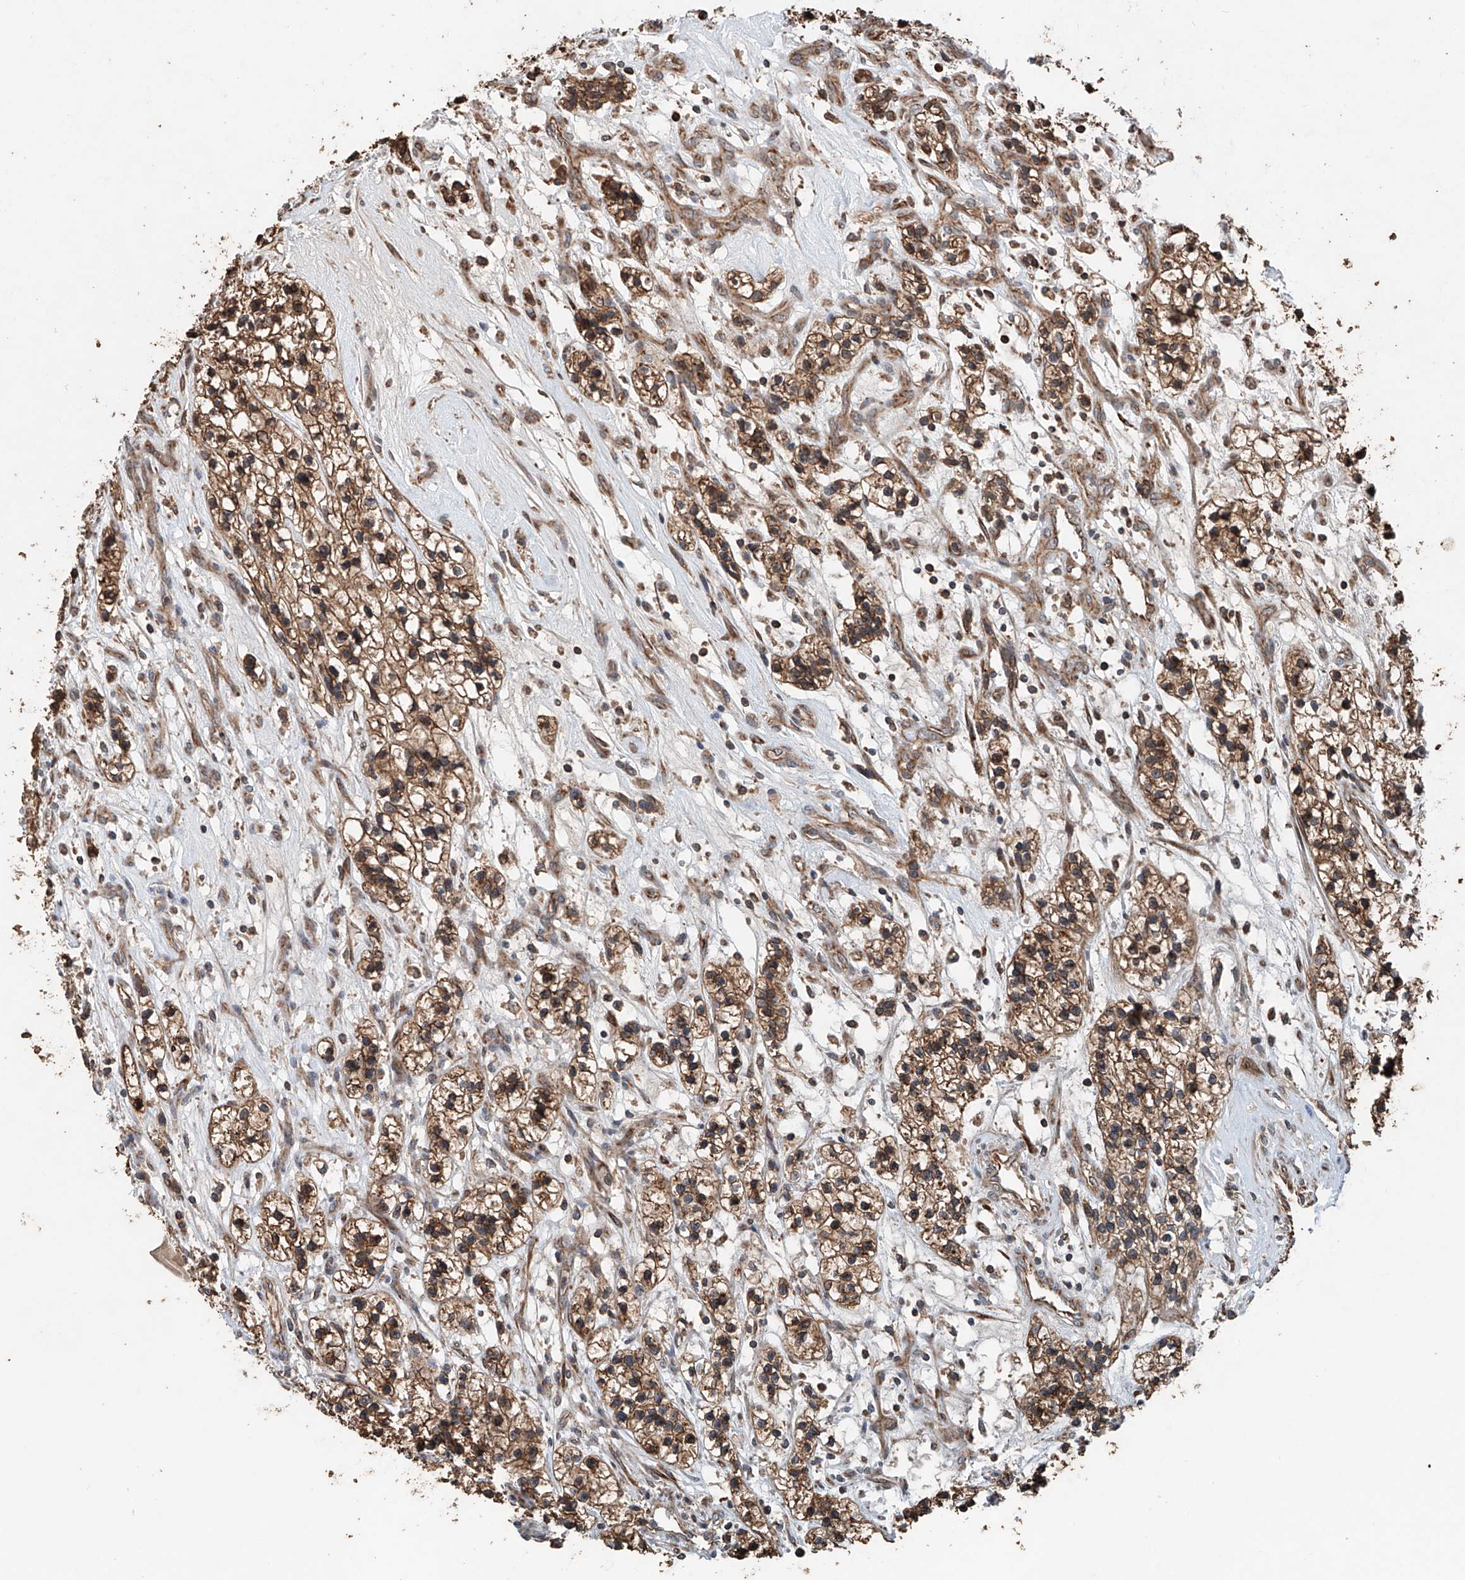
{"staining": {"intensity": "moderate", "quantity": ">75%", "location": "cytoplasmic/membranous"}, "tissue": "renal cancer", "cell_type": "Tumor cells", "image_type": "cancer", "snomed": [{"axis": "morphology", "description": "Adenocarcinoma, NOS"}, {"axis": "topography", "description": "Kidney"}], "caption": "DAB immunohistochemical staining of human renal adenocarcinoma displays moderate cytoplasmic/membranous protein expression in approximately >75% of tumor cells. The staining was performed using DAB (3,3'-diaminobenzidine) to visualize the protein expression in brown, while the nuclei were stained in blue with hematoxylin (Magnification: 20x).", "gene": "AP4B1", "patient": {"sex": "female", "age": 57}}